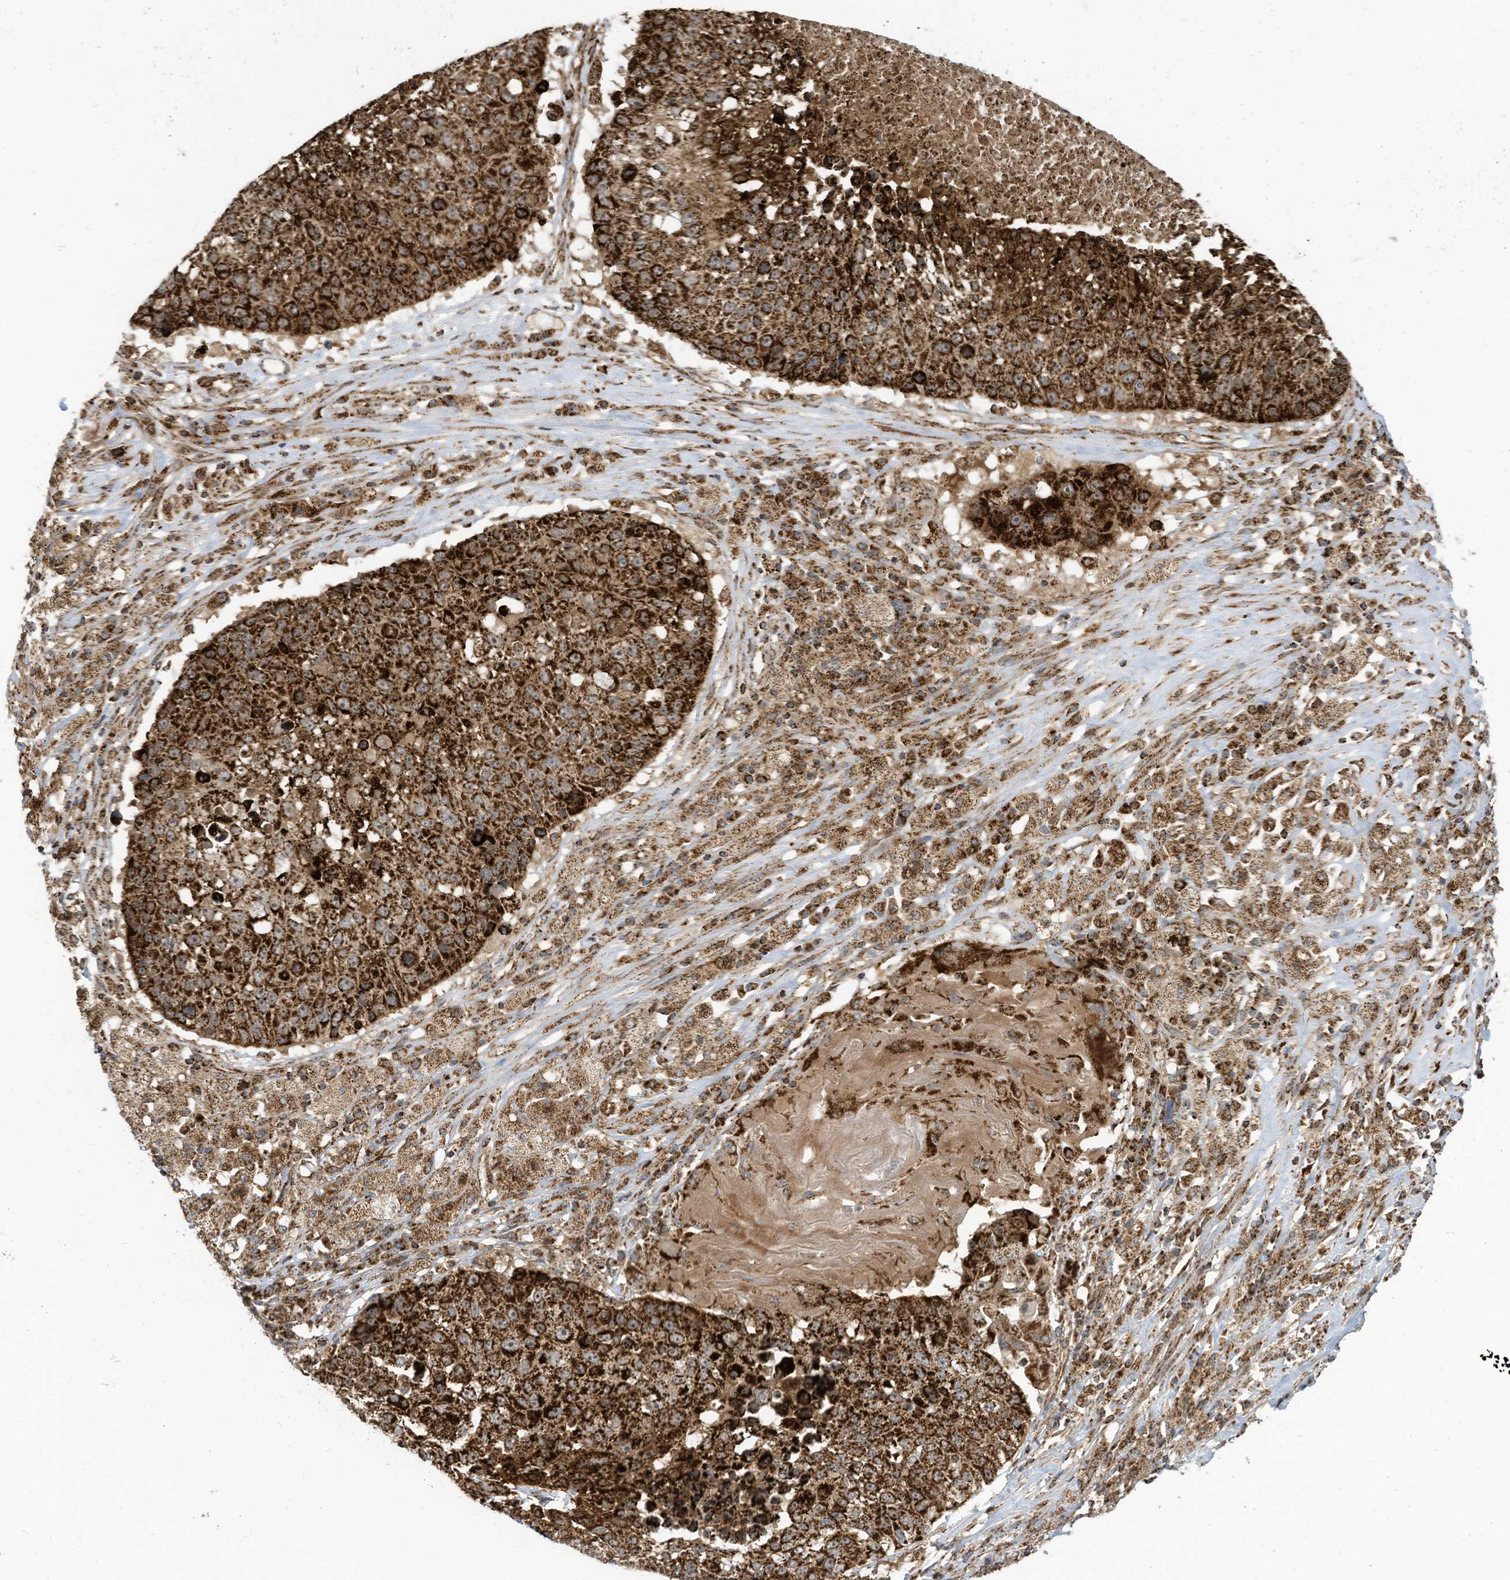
{"staining": {"intensity": "strong", "quantity": ">75%", "location": "cytoplasmic/membranous"}, "tissue": "lung cancer", "cell_type": "Tumor cells", "image_type": "cancer", "snomed": [{"axis": "morphology", "description": "Squamous cell carcinoma, NOS"}, {"axis": "topography", "description": "Lung"}], "caption": "A brown stain labels strong cytoplasmic/membranous staining of a protein in human squamous cell carcinoma (lung) tumor cells.", "gene": "COX10", "patient": {"sex": "male", "age": 61}}